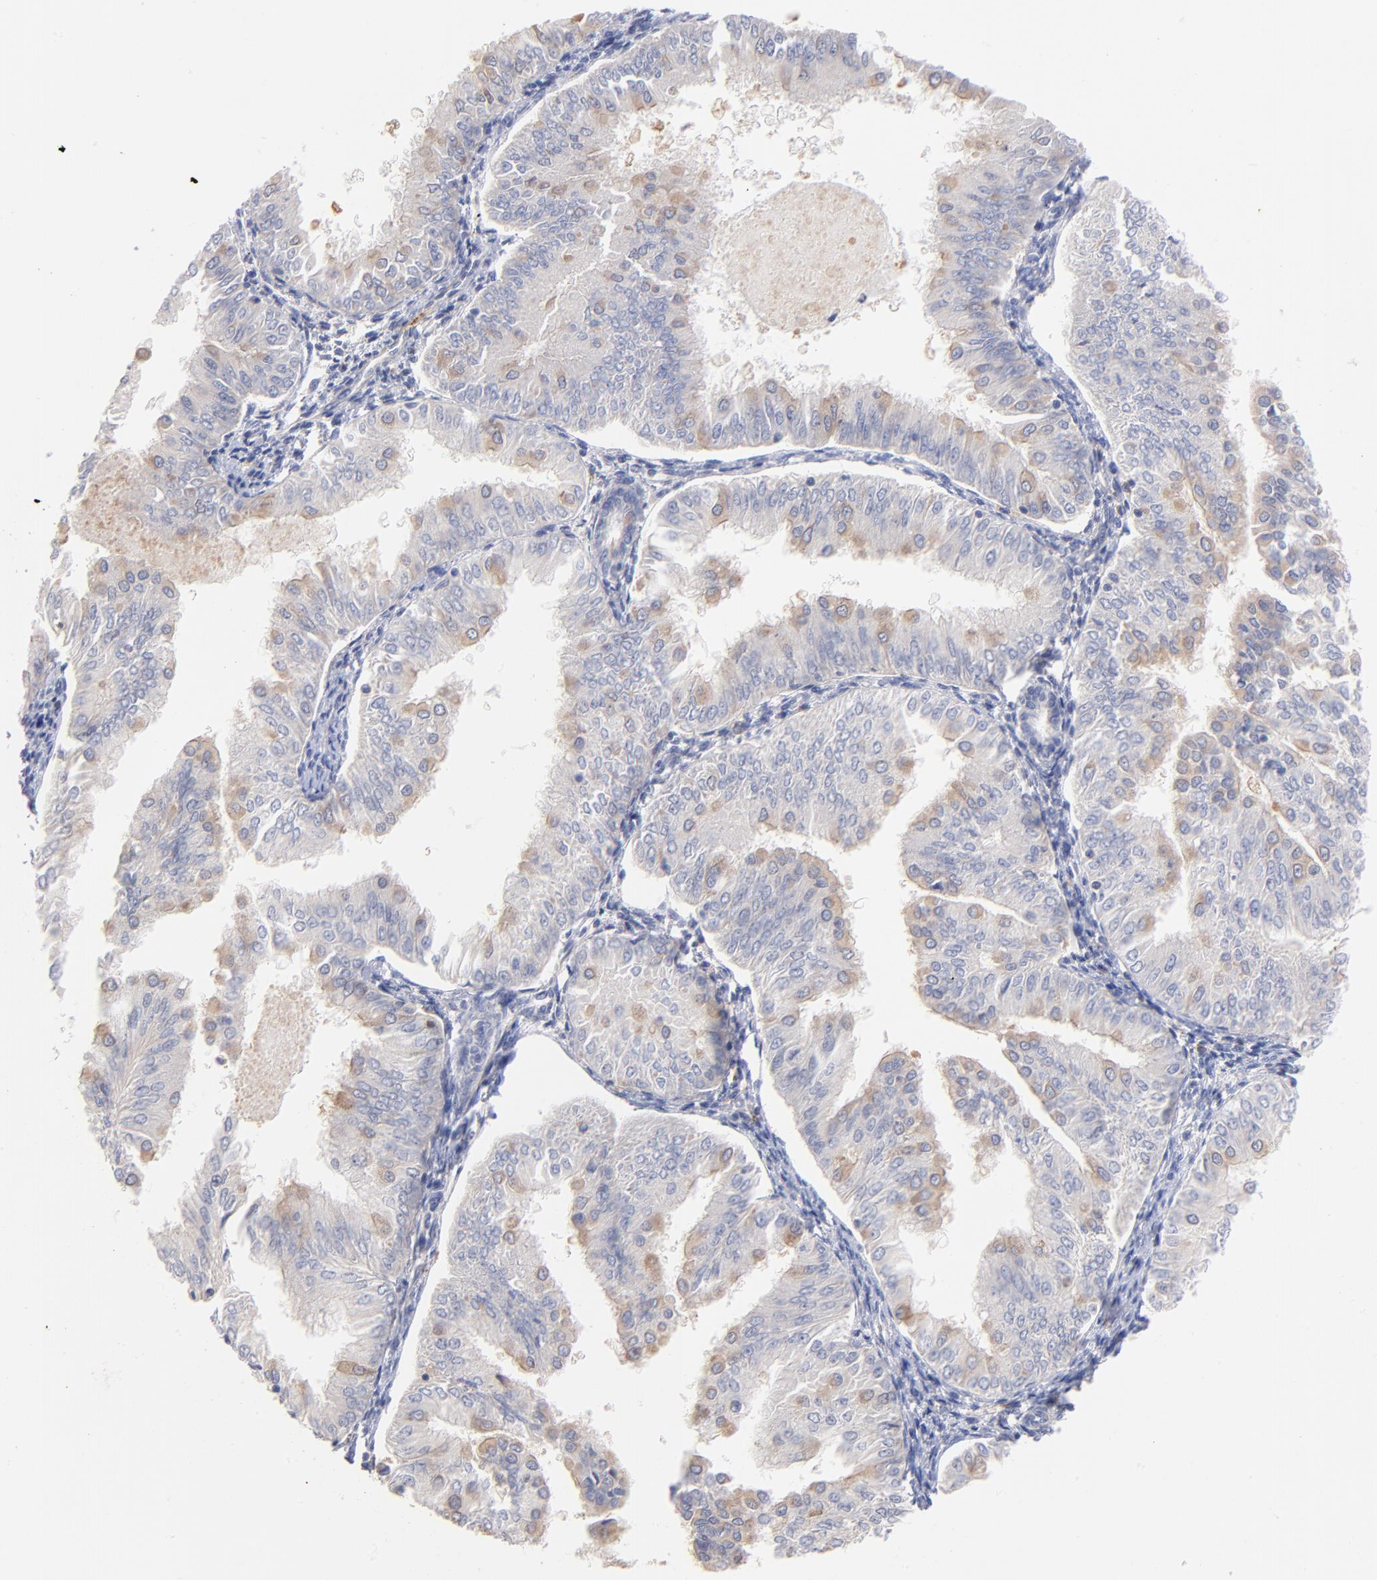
{"staining": {"intensity": "weak", "quantity": "25%-75%", "location": "cytoplasmic/membranous"}, "tissue": "endometrial cancer", "cell_type": "Tumor cells", "image_type": "cancer", "snomed": [{"axis": "morphology", "description": "Adenocarcinoma, NOS"}, {"axis": "topography", "description": "Endometrium"}], "caption": "Endometrial adenocarcinoma stained for a protein exhibits weak cytoplasmic/membranous positivity in tumor cells.", "gene": "KREMEN2", "patient": {"sex": "female", "age": 53}}